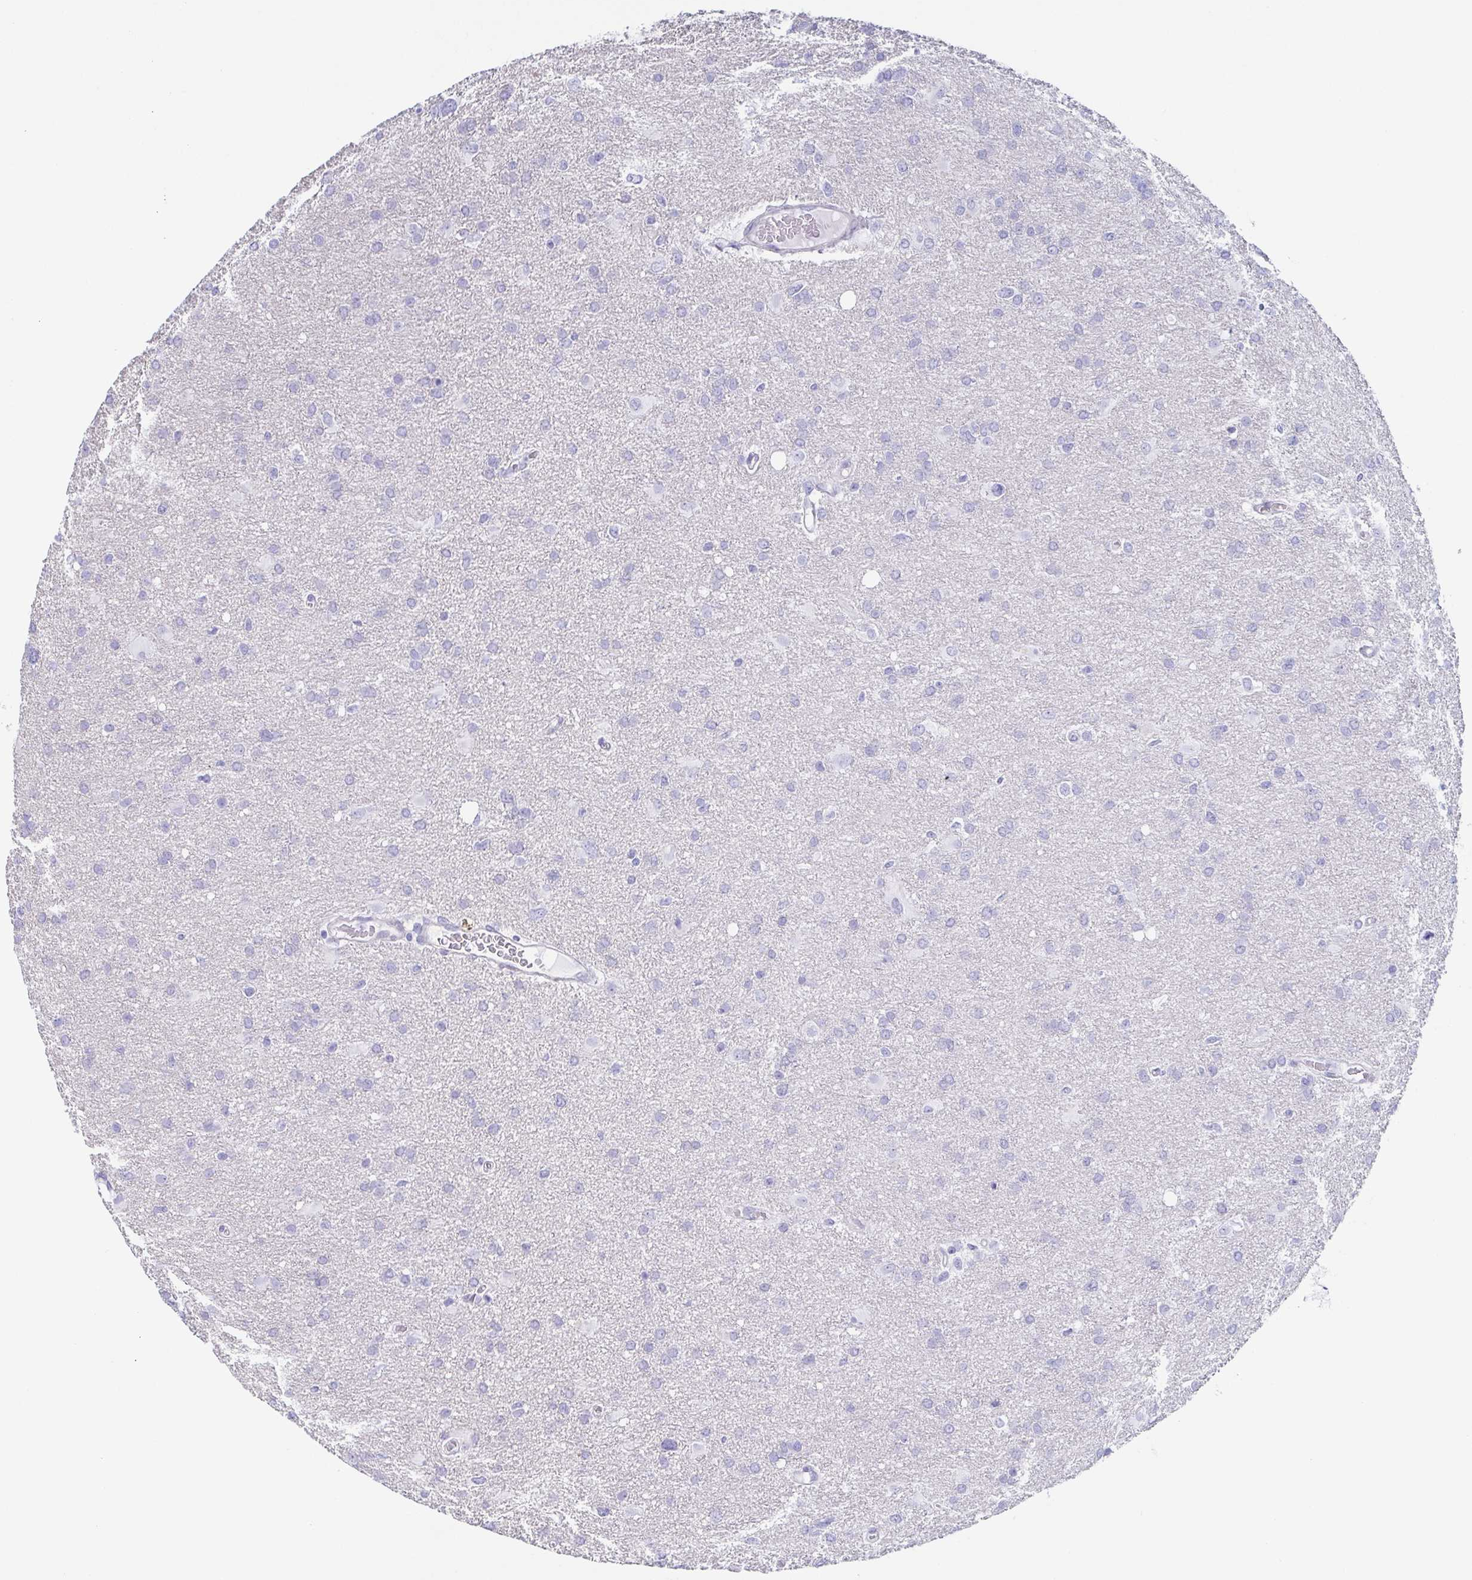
{"staining": {"intensity": "negative", "quantity": "none", "location": "none"}, "tissue": "glioma", "cell_type": "Tumor cells", "image_type": "cancer", "snomed": [{"axis": "morphology", "description": "Glioma, malignant, High grade"}, {"axis": "topography", "description": "Brain"}], "caption": "The photomicrograph reveals no staining of tumor cells in glioma.", "gene": "PRR4", "patient": {"sex": "male", "age": 53}}